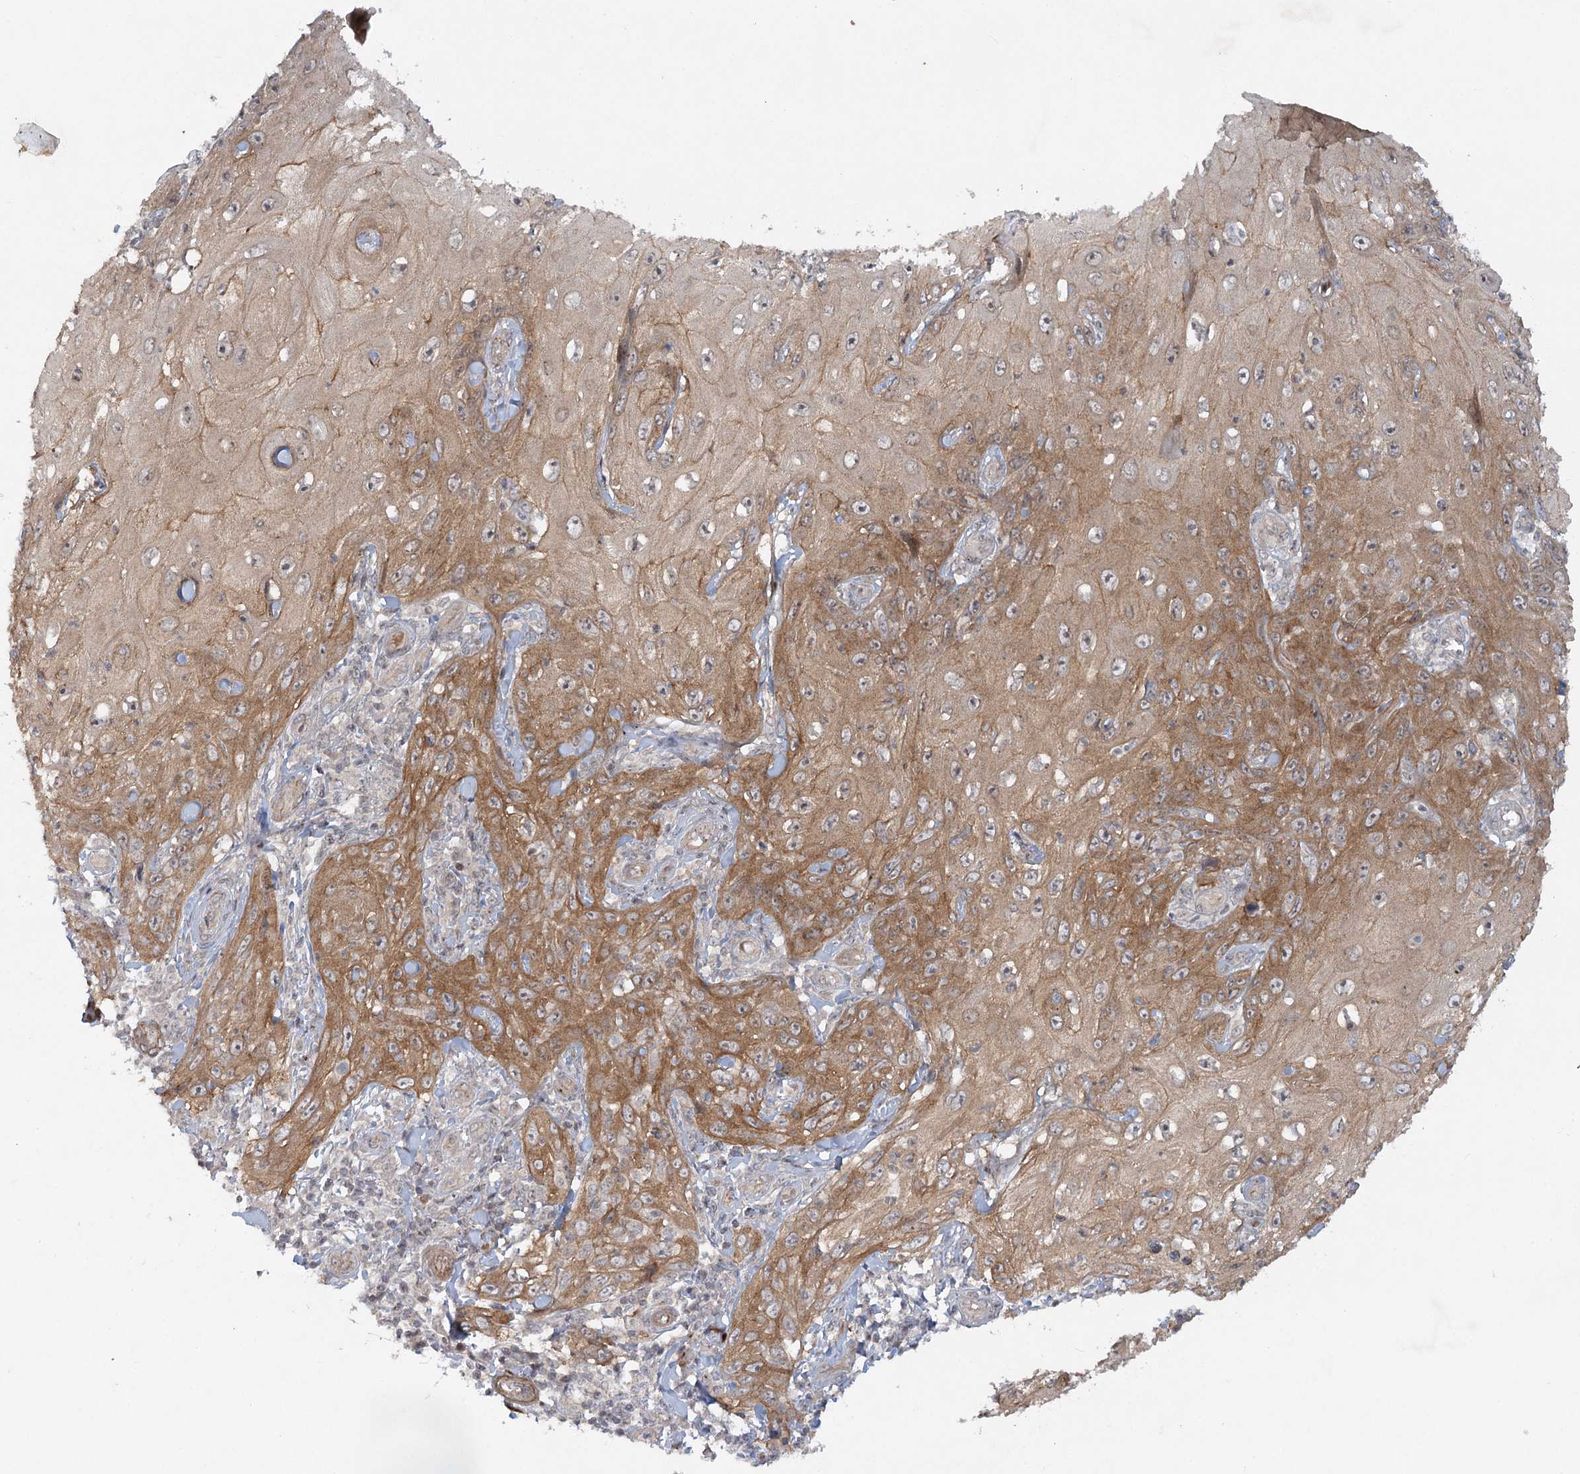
{"staining": {"intensity": "moderate", "quantity": "25%-75%", "location": "cytoplasmic/membranous"}, "tissue": "skin cancer", "cell_type": "Tumor cells", "image_type": "cancer", "snomed": [{"axis": "morphology", "description": "Squamous cell carcinoma, NOS"}, {"axis": "topography", "description": "Skin"}], "caption": "There is medium levels of moderate cytoplasmic/membranous expression in tumor cells of skin cancer (squamous cell carcinoma), as demonstrated by immunohistochemical staining (brown color).", "gene": "SH2D3A", "patient": {"sex": "female", "age": 73}}